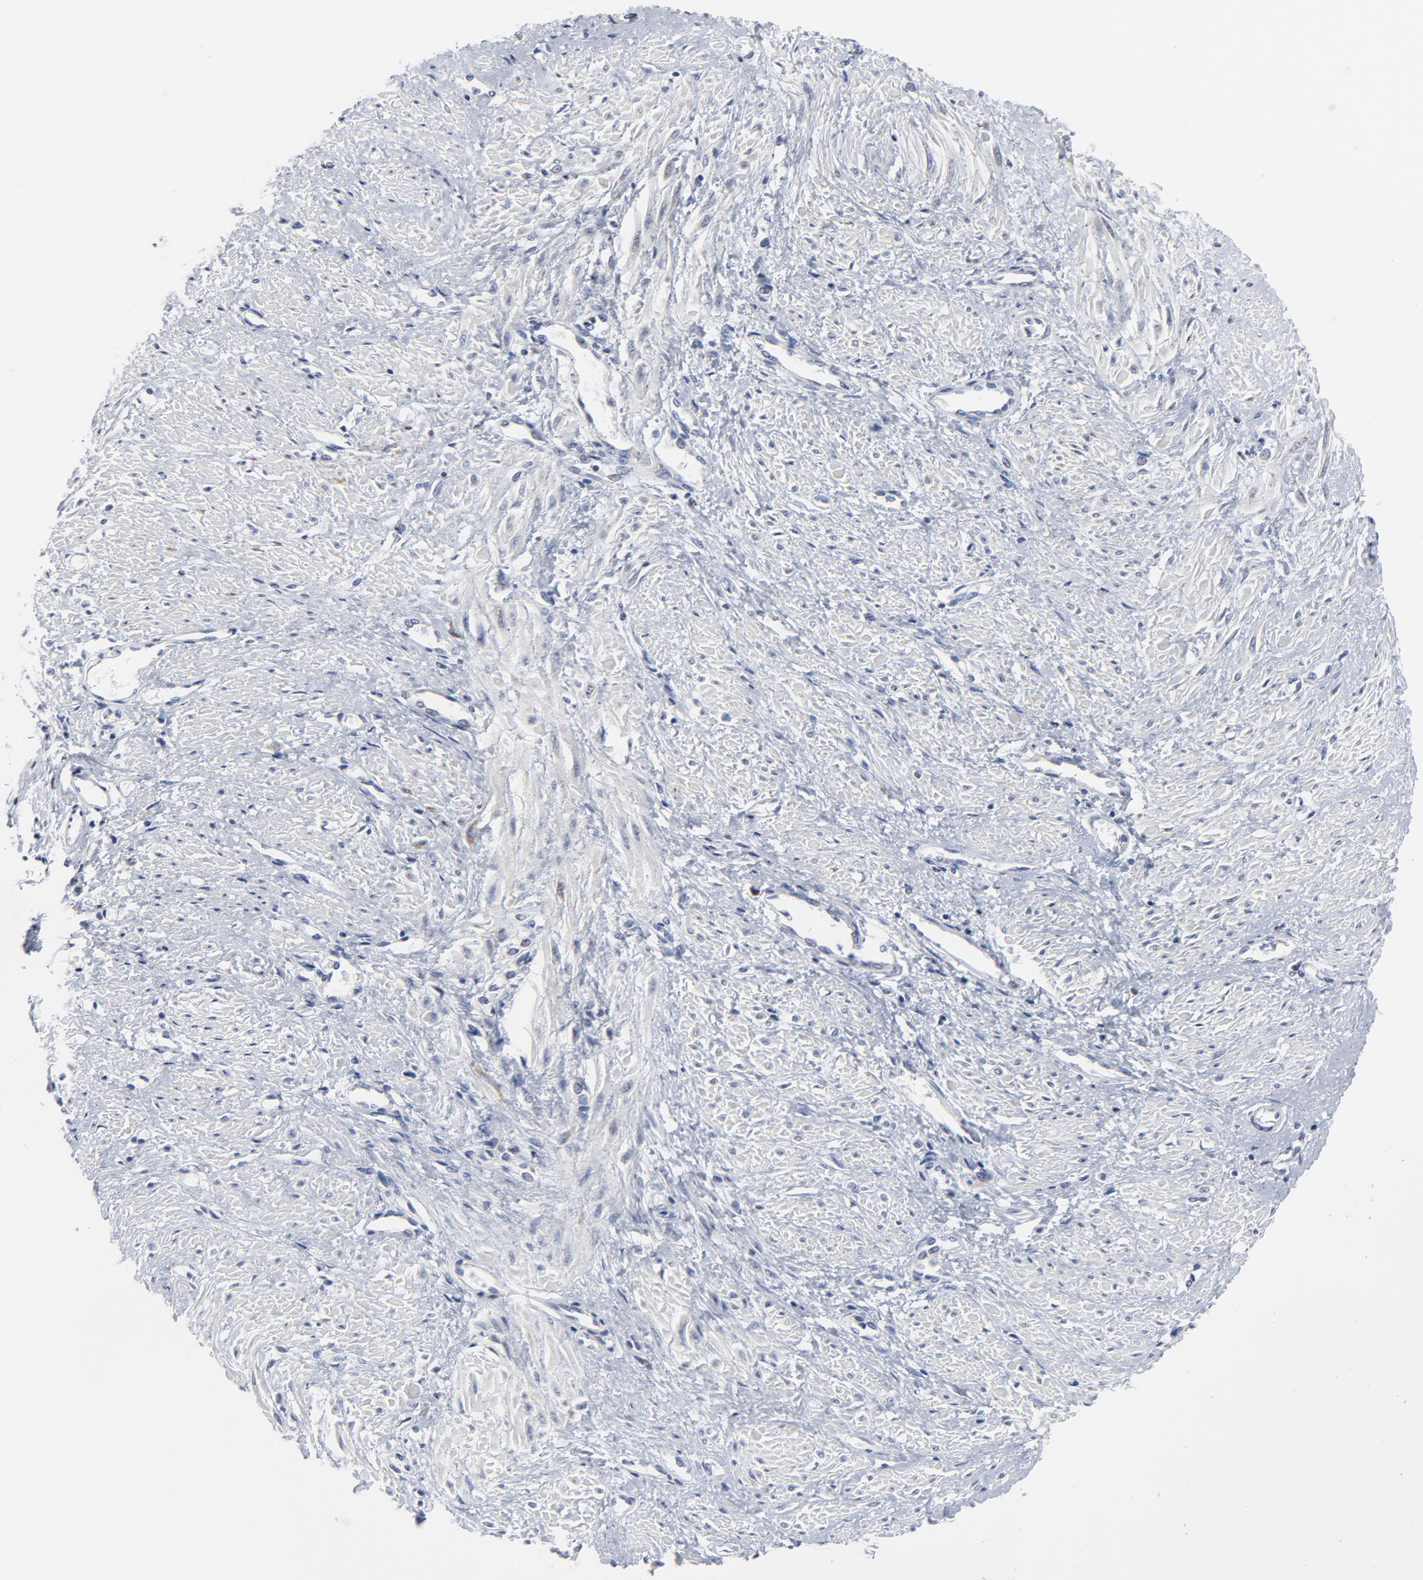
{"staining": {"intensity": "negative", "quantity": "none", "location": "none"}, "tissue": "smooth muscle", "cell_type": "Smooth muscle cells", "image_type": "normal", "snomed": [{"axis": "morphology", "description": "Normal tissue, NOS"}, {"axis": "topography", "description": "Smooth muscle"}, {"axis": "topography", "description": "Uterus"}], "caption": "The histopathology image reveals no significant positivity in smooth muscle cells of smooth muscle.", "gene": "TXNRD2", "patient": {"sex": "female", "age": 39}}